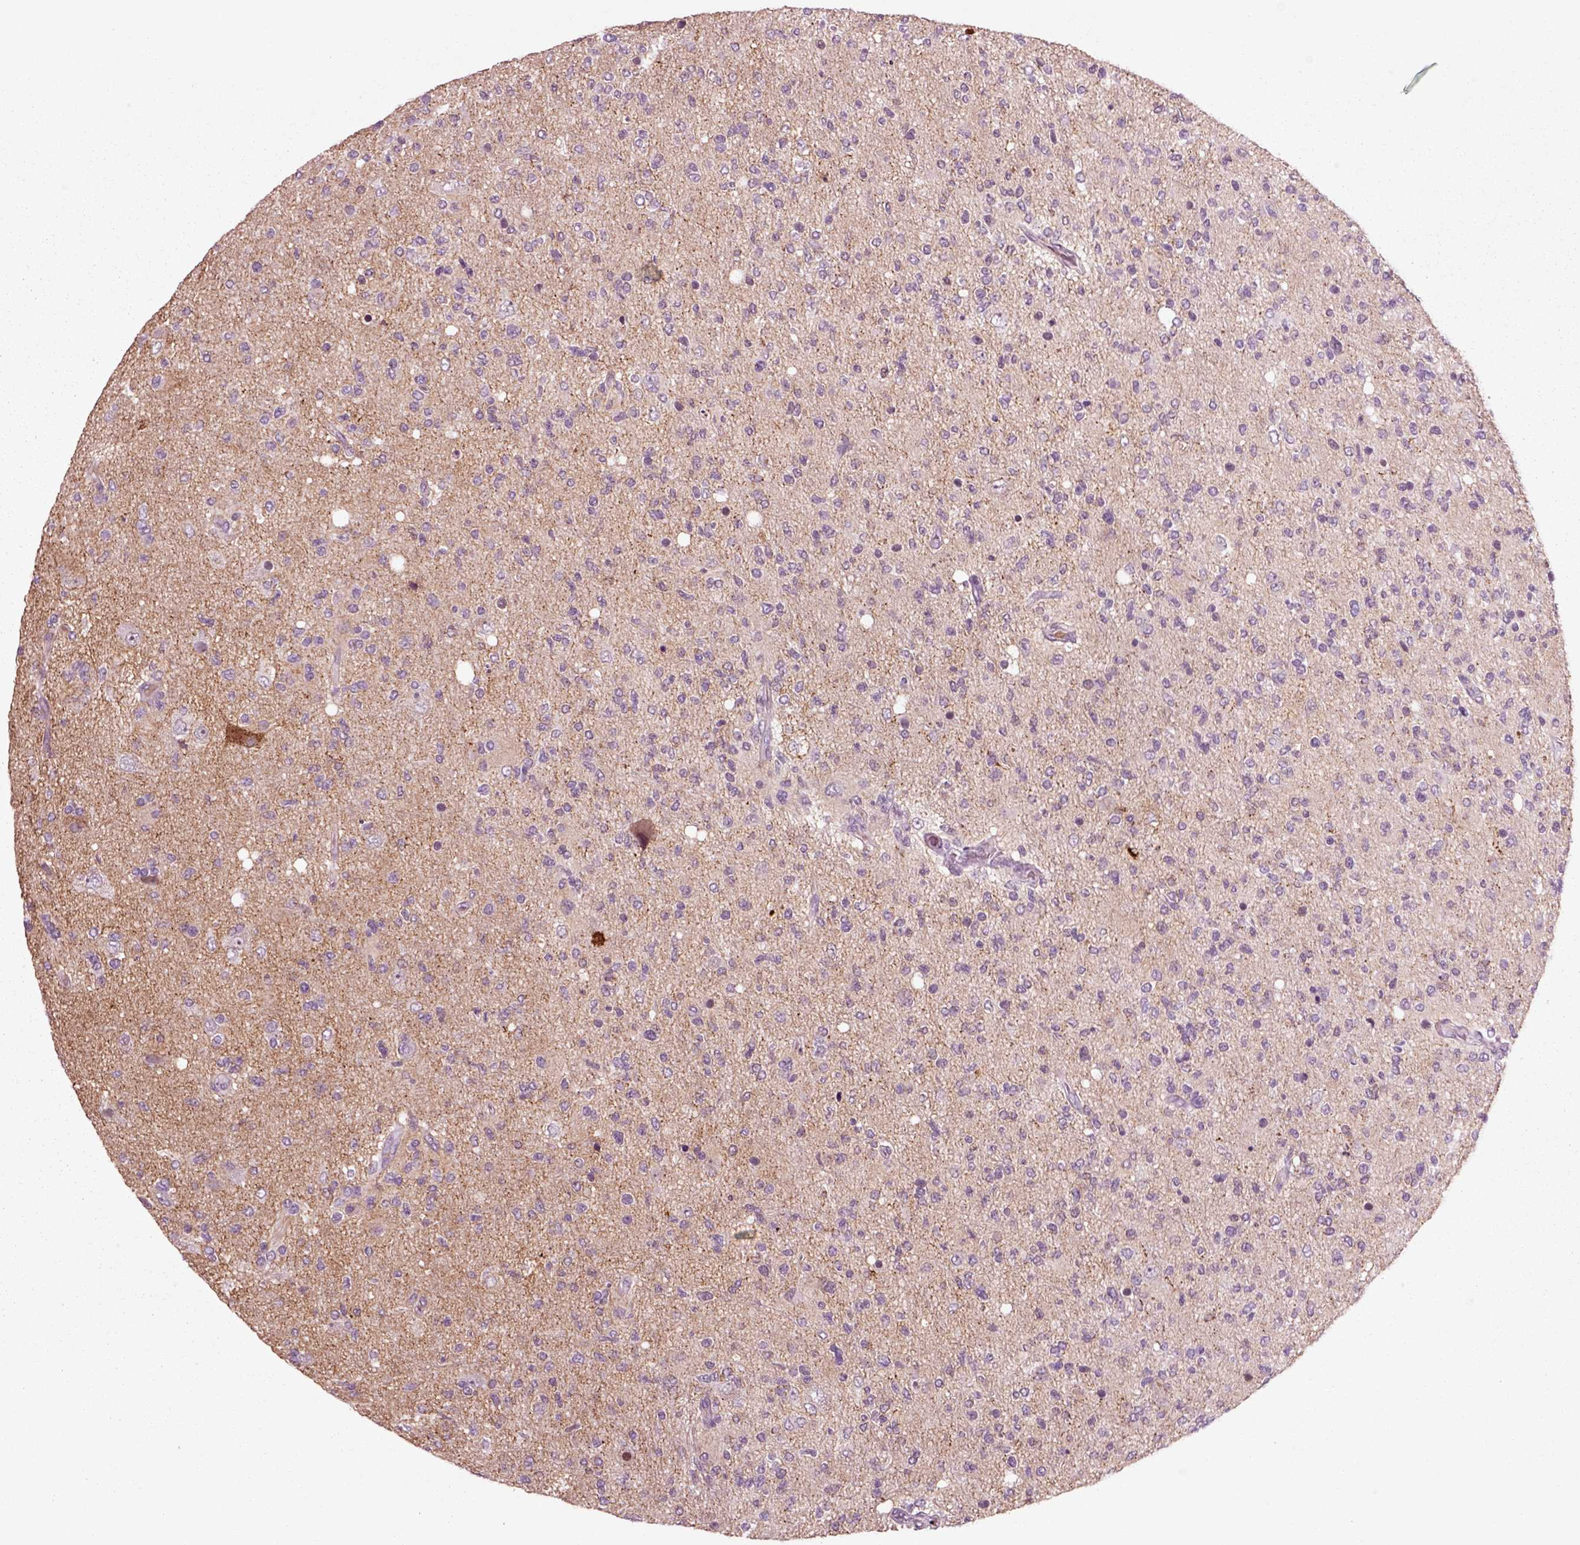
{"staining": {"intensity": "negative", "quantity": "none", "location": "none"}, "tissue": "glioma", "cell_type": "Tumor cells", "image_type": "cancer", "snomed": [{"axis": "morphology", "description": "Glioma, malignant, High grade"}, {"axis": "topography", "description": "Cerebral cortex"}], "caption": "IHC micrograph of human glioma stained for a protein (brown), which reveals no staining in tumor cells. (Stains: DAB (3,3'-diaminobenzidine) immunohistochemistry with hematoxylin counter stain, Microscopy: brightfield microscopy at high magnification).", "gene": "CHGB", "patient": {"sex": "male", "age": 70}}